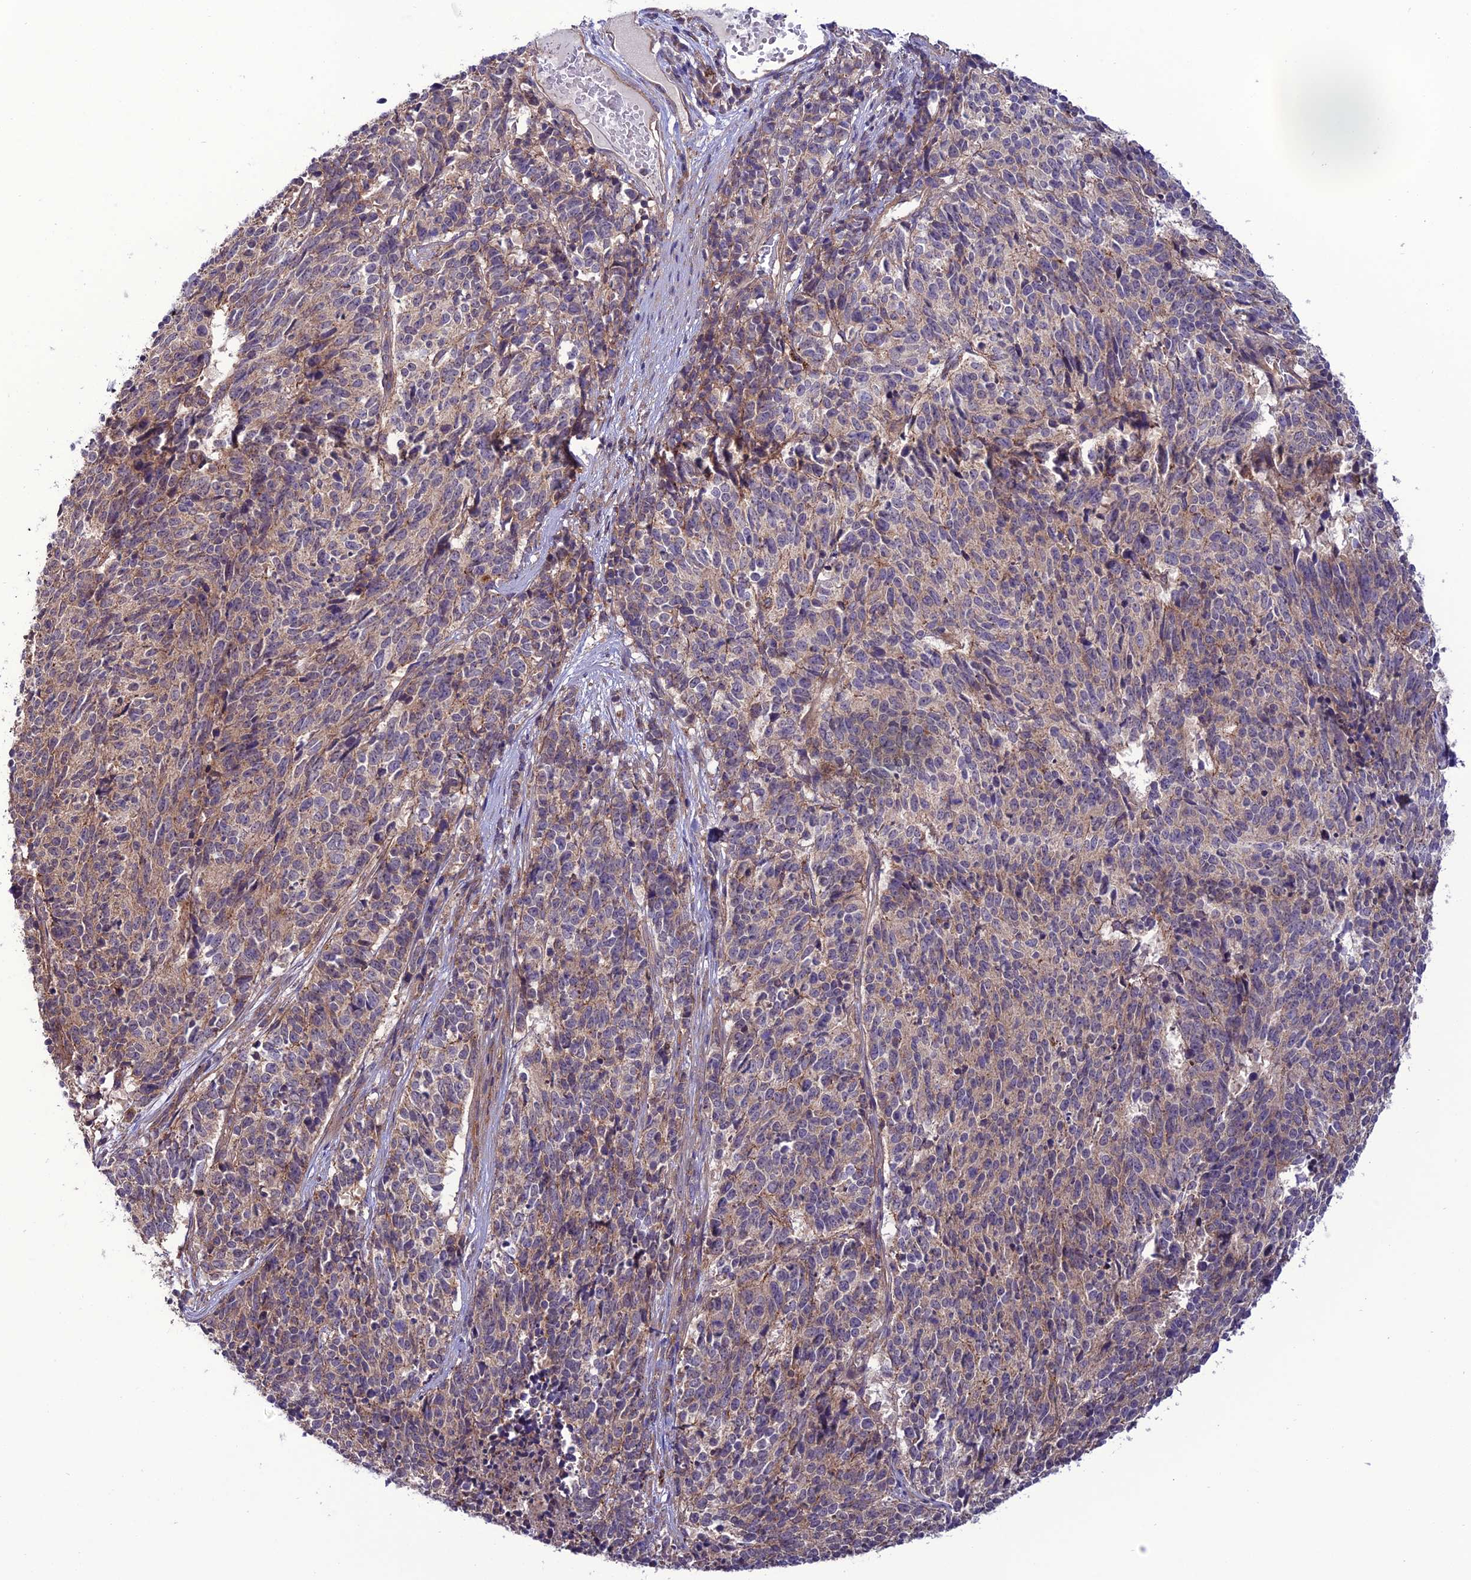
{"staining": {"intensity": "weak", "quantity": ">75%", "location": "cytoplasmic/membranous"}, "tissue": "cervical cancer", "cell_type": "Tumor cells", "image_type": "cancer", "snomed": [{"axis": "morphology", "description": "Squamous cell carcinoma, NOS"}, {"axis": "topography", "description": "Cervix"}], "caption": "Protein analysis of cervical squamous cell carcinoma tissue reveals weak cytoplasmic/membranous positivity in about >75% of tumor cells.", "gene": "PPIL3", "patient": {"sex": "female", "age": 29}}